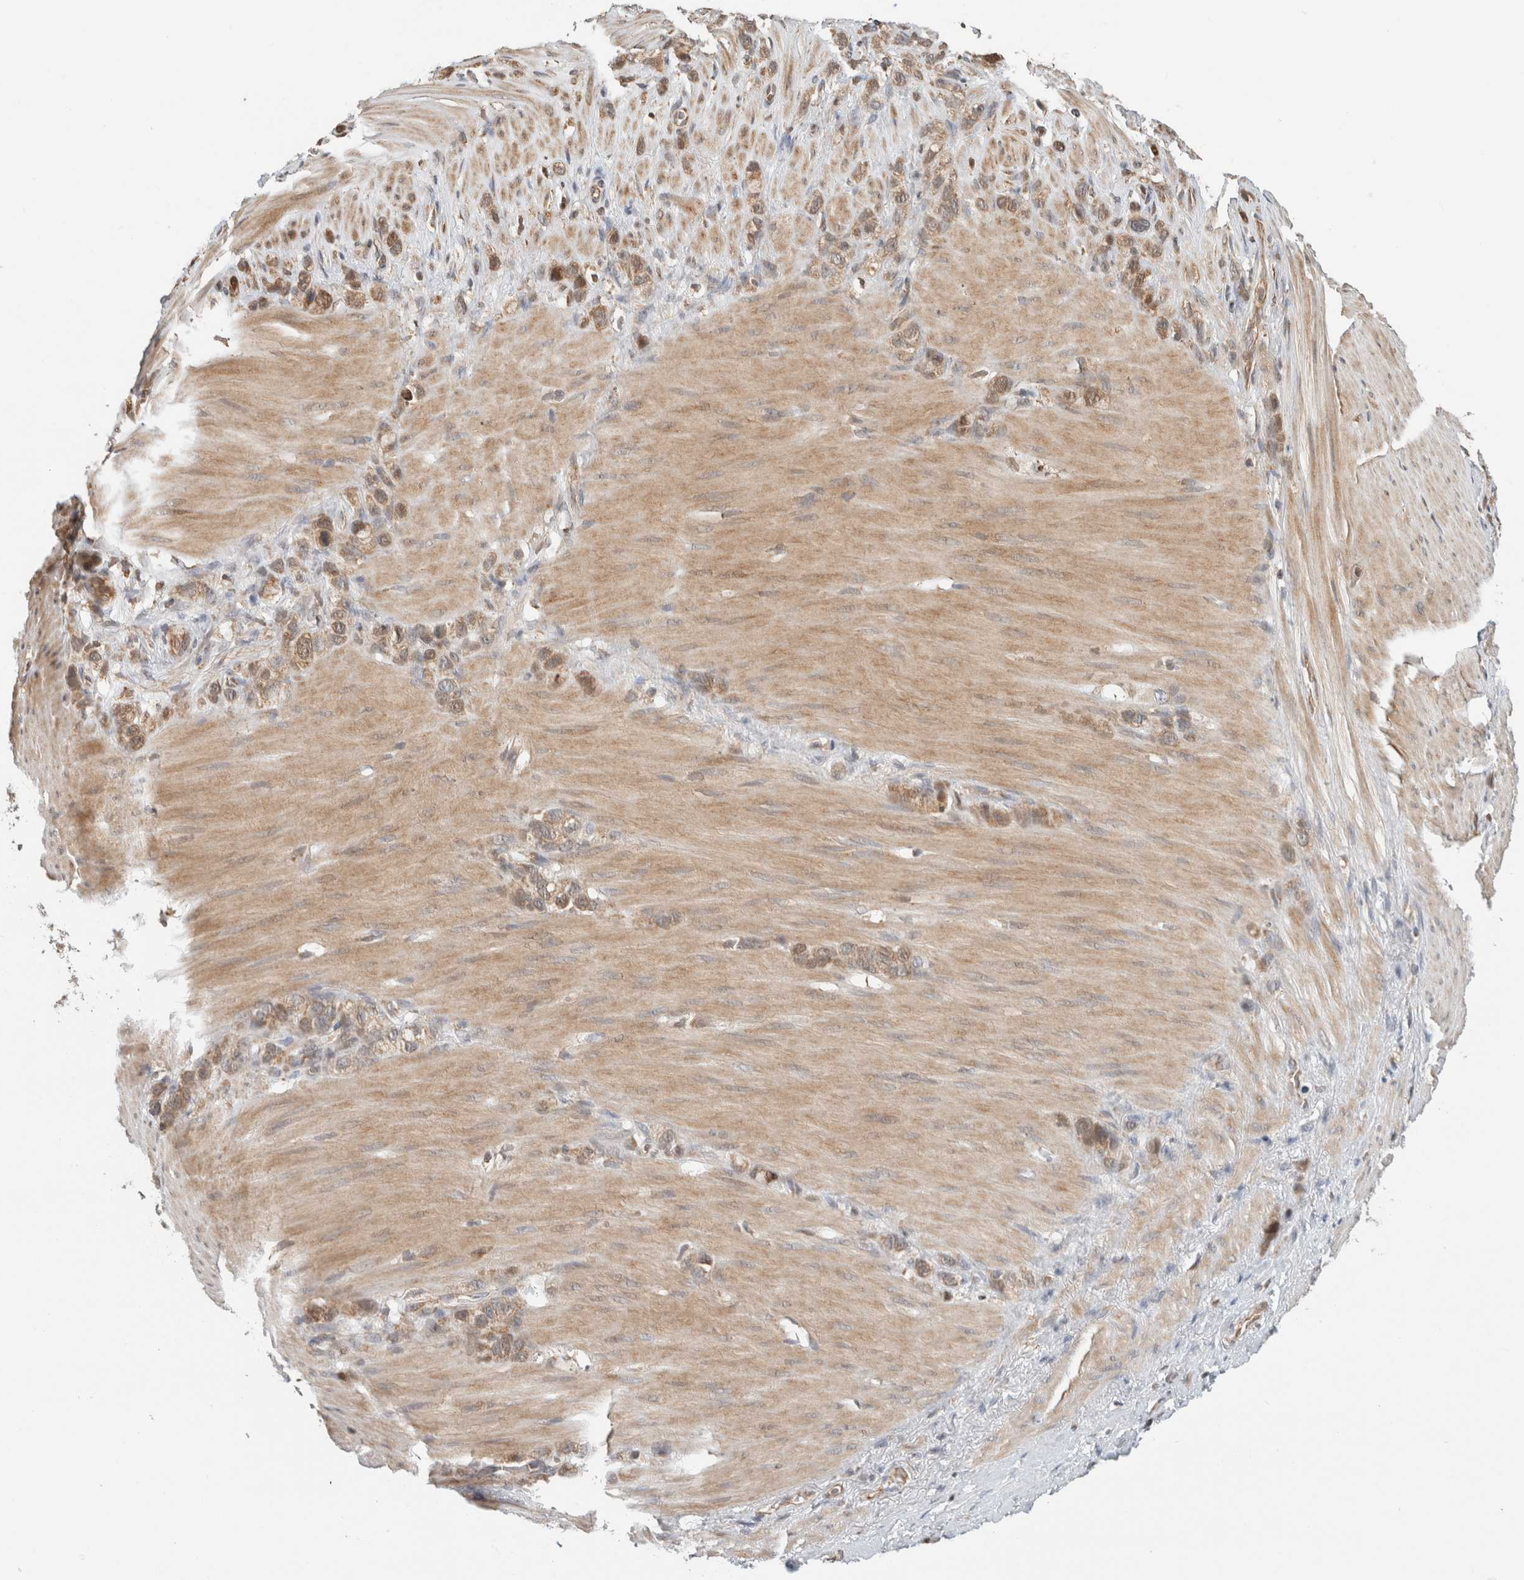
{"staining": {"intensity": "weak", "quantity": ">75%", "location": "cytoplasmic/membranous"}, "tissue": "stomach cancer", "cell_type": "Tumor cells", "image_type": "cancer", "snomed": [{"axis": "morphology", "description": "Normal tissue, NOS"}, {"axis": "morphology", "description": "Adenocarcinoma, NOS"}, {"axis": "morphology", "description": "Adenocarcinoma, High grade"}, {"axis": "topography", "description": "Stomach, upper"}, {"axis": "topography", "description": "Stomach"}], "caption": "Immunohistochemical staining of human stomach cancer (high-grade adenocarcinoma) displays low levels of weak cytoplasmic/membranous protein staining in approximately >75% of tumor cells.", "gene": "GINS4", "patient": {"sex": "female", "age": 65}}